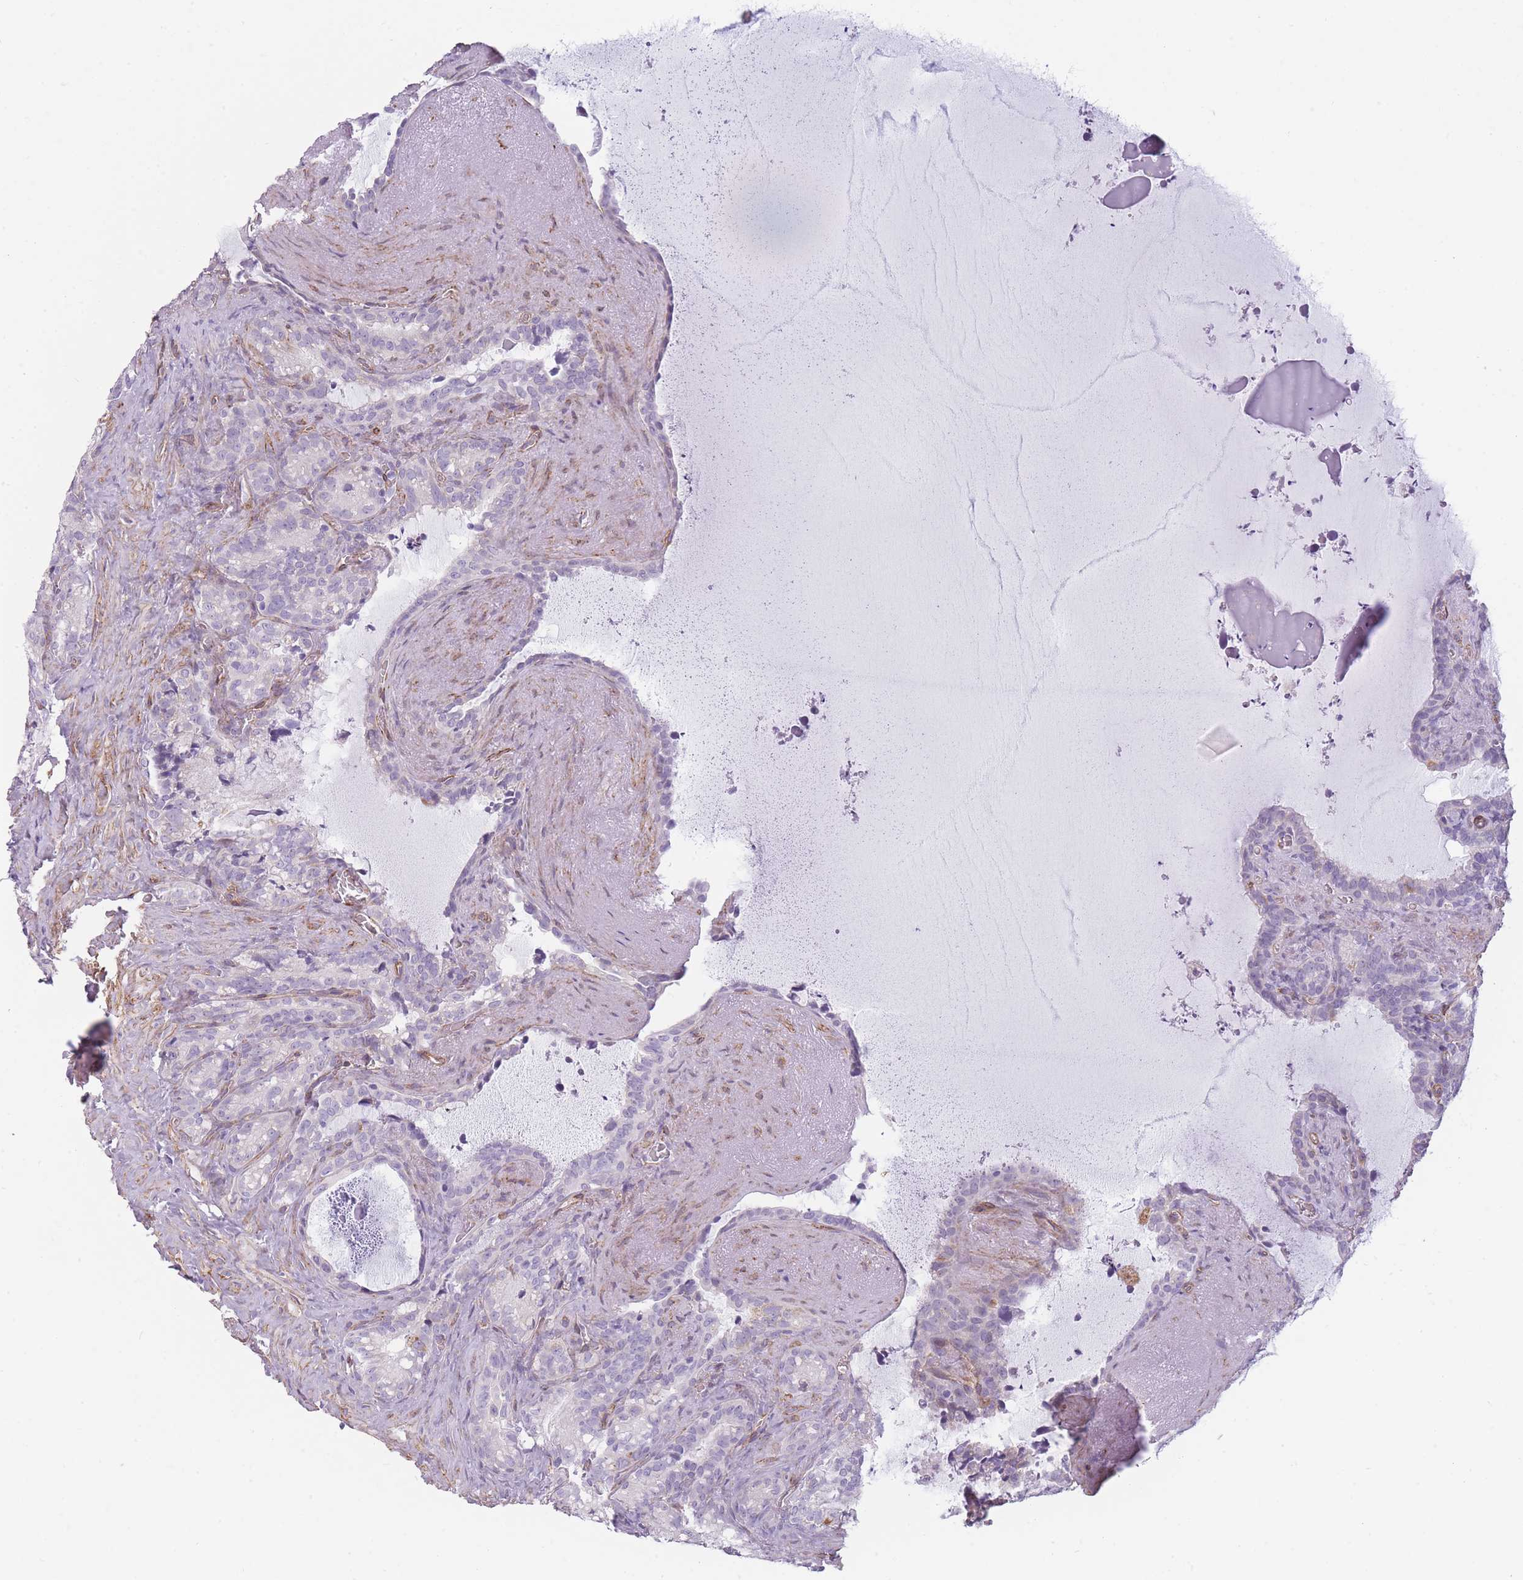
{"staining": {"intensity": "weak", "quantity": "<25%", "location": "cytoplasmic/membranous"}, "tissue": "seminal vesicle", "cell_type": "Glandular cells", "image_type": "normal", "snomed": [{"axis": "morphology", "description": "Normal tissue, NOS"}, {"axis": "topography", "description": "Prostate"}, {"axis": "topography", "description": "Seminal veicle"}], "caption": "This is a micrograph of IHC staining of unremarkable seminal vesicle, which shows no expression in glandular cells.", "gene": "OR6B2", "patient": {"sex": "male", "age": 58}}